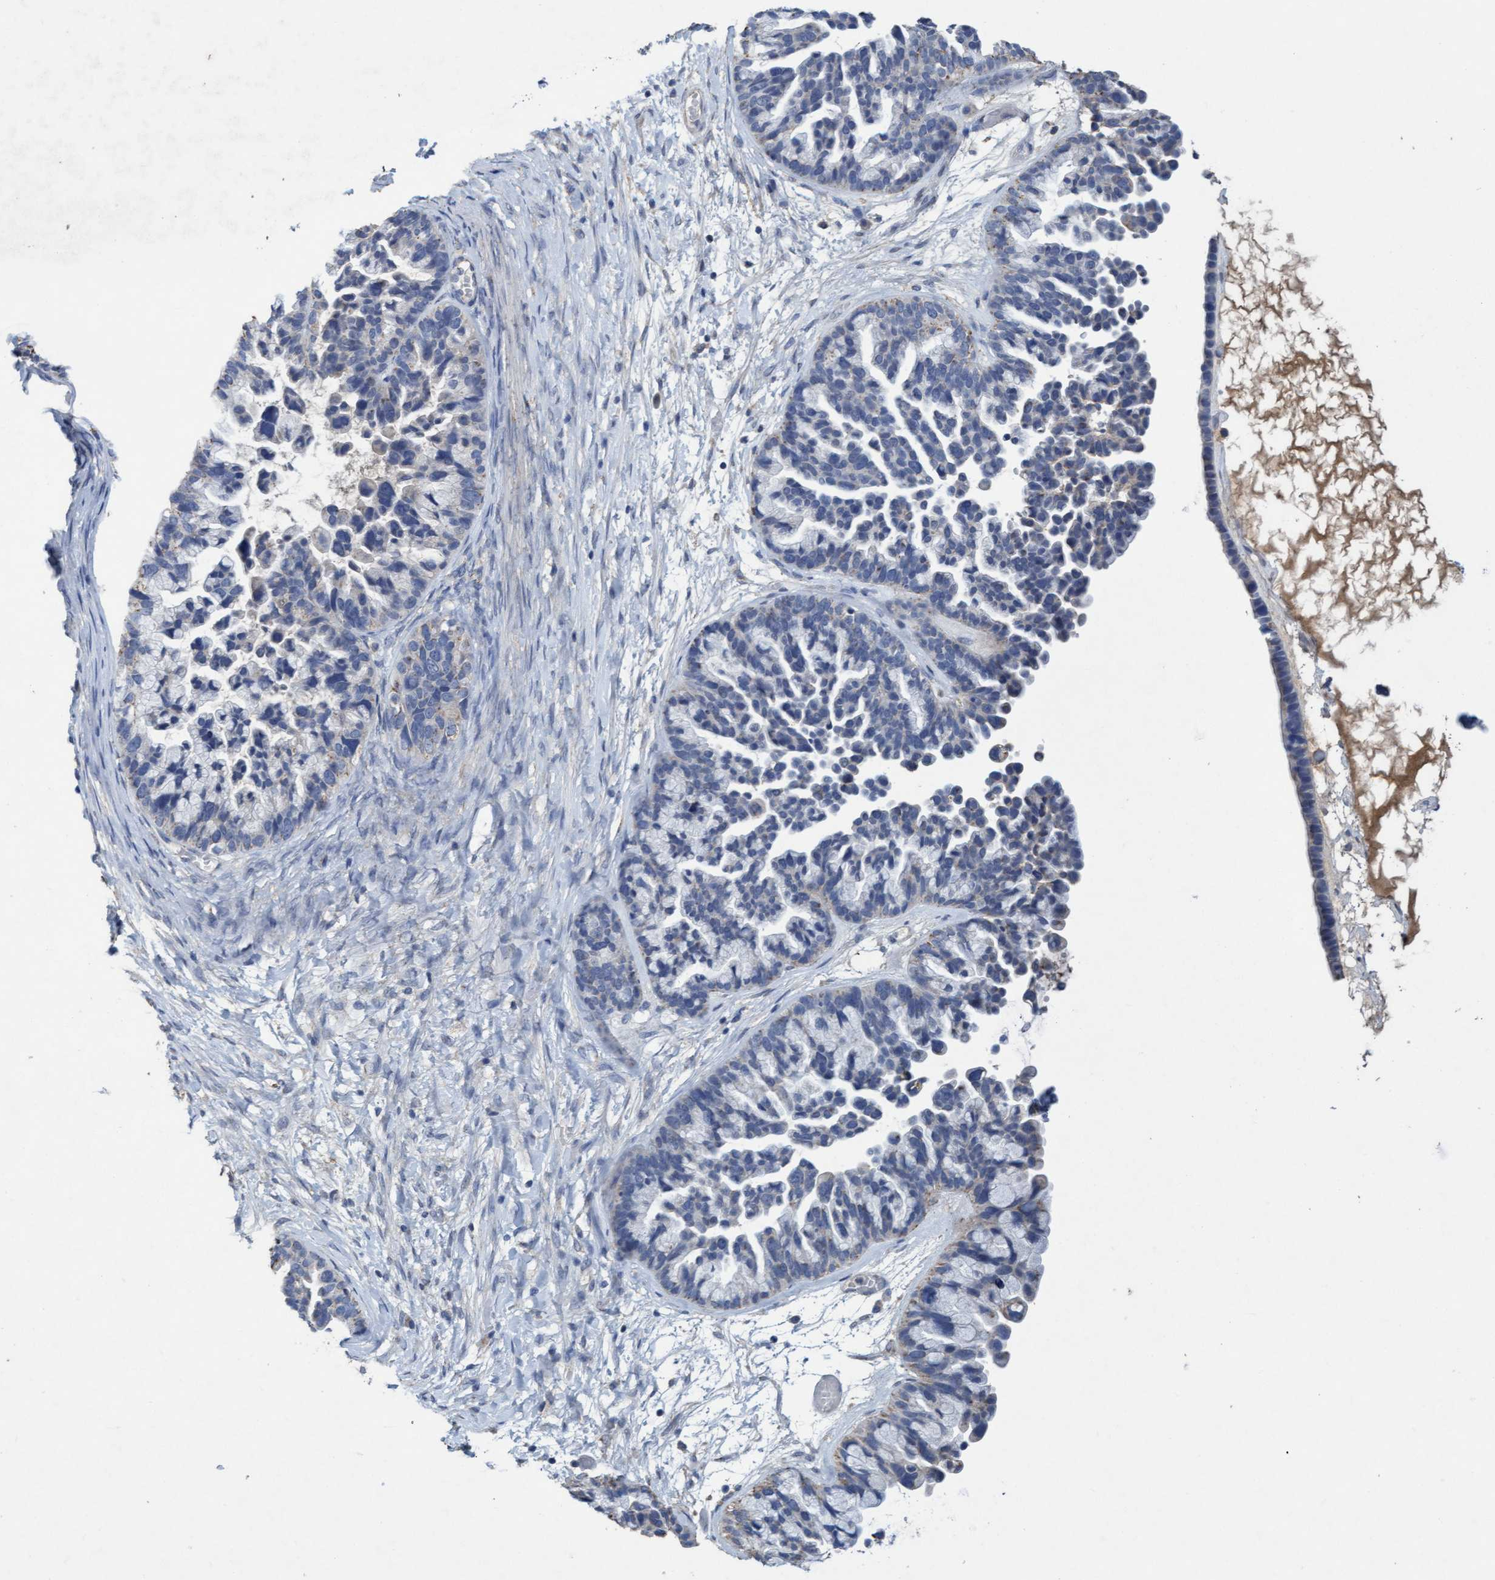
{"staining": {"intensity": "weak", "quantity": "<25%", "location": "cytoplasmic/membranous"}, "tissue": "ovarian cancer", "cell_type": "Tumor cells", "image_type": "cancer", "snomed": [{"axis": "morphology", "description": "Cystadenocarcinoma, serous, NOS"}, {"axis": "topography", "description": "Ovary"}], "caption": "The photomicrograph displays no significant positivity in tumor cells of serous cystadenocarcinoma (ovarian).", "gene": "VSIG8", "patient": {"sex": "female", "age": 56}}